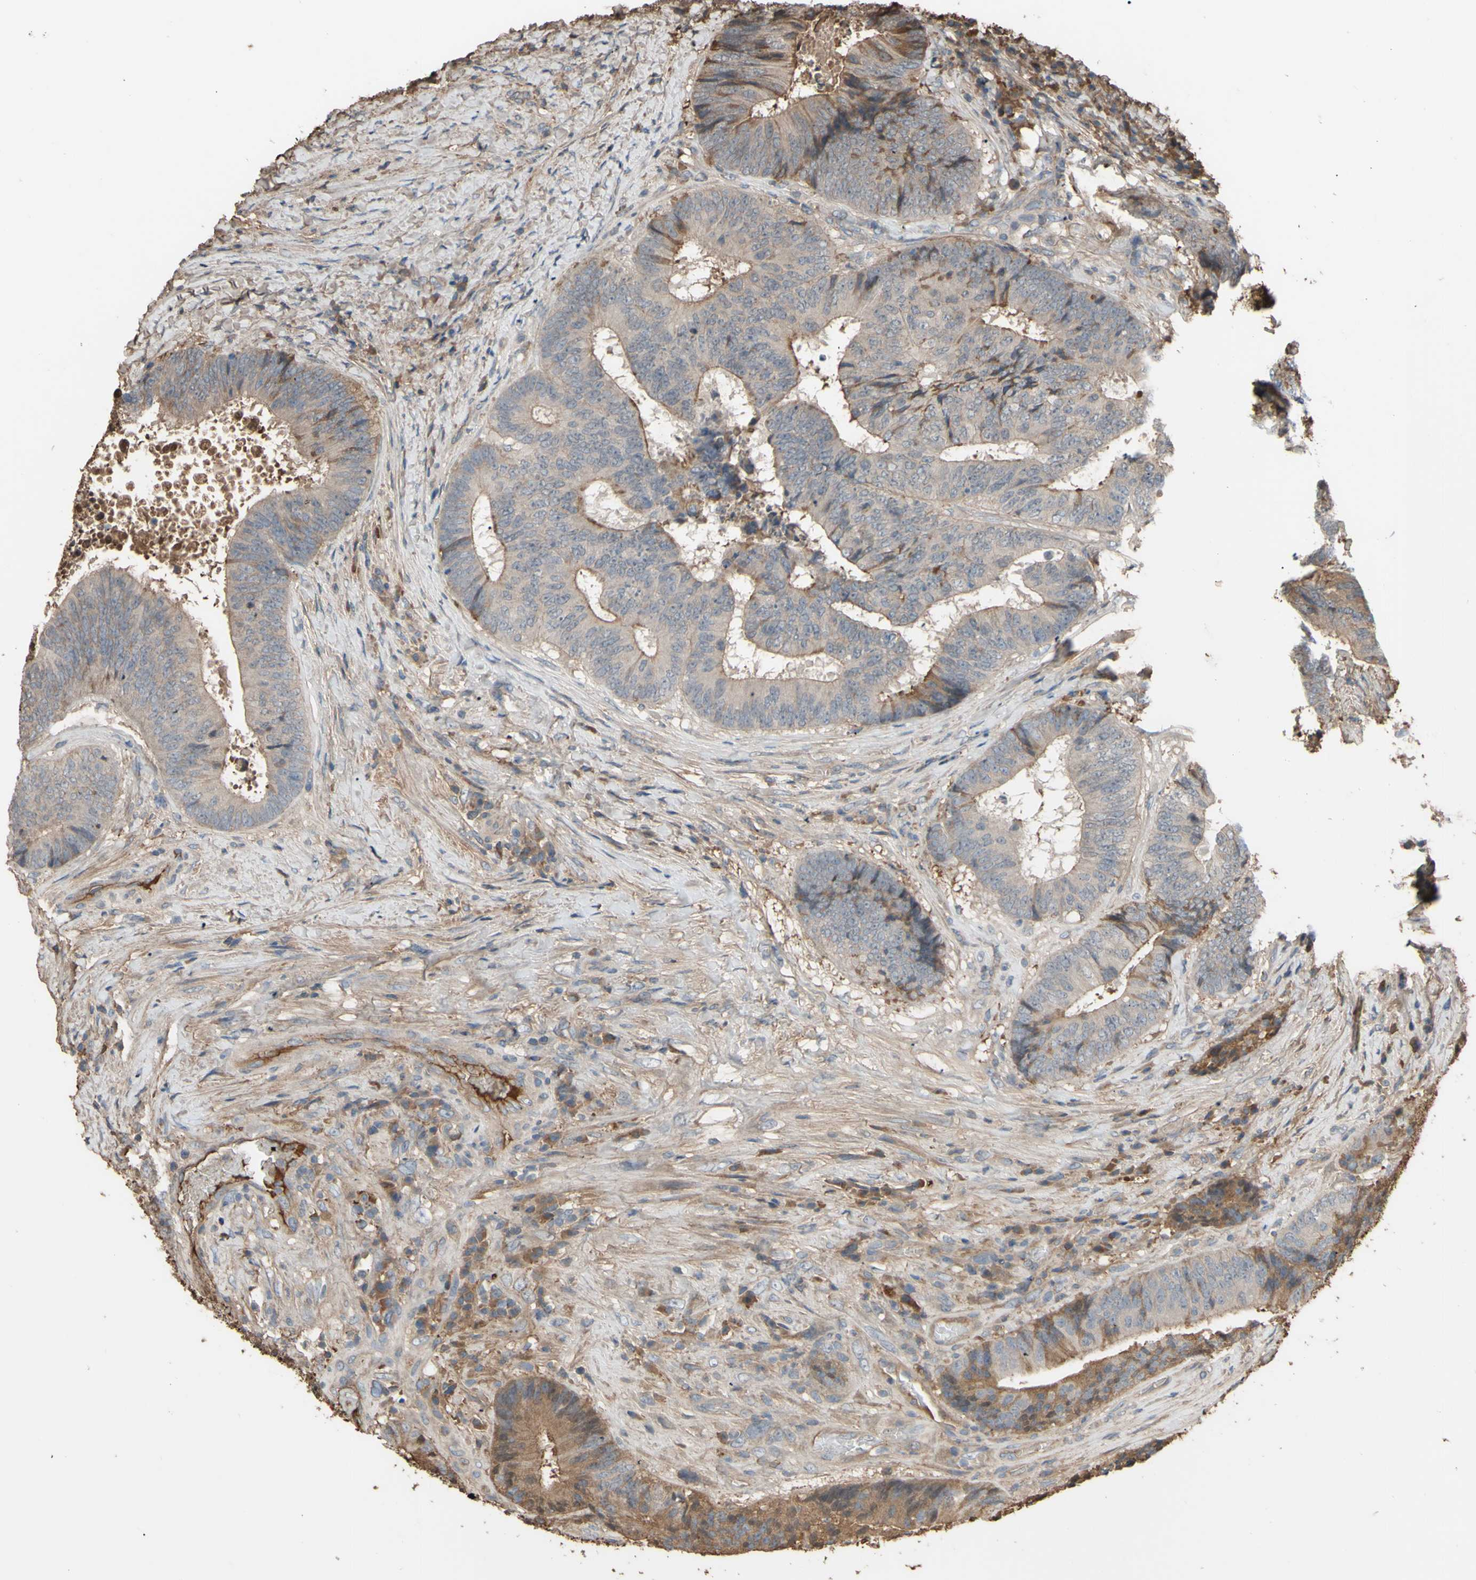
{"staining": {"intensity": "moderate", "quantity": "25%-75%", "location": "cytoplasmic/membranous"}, "tissue": "colorectal cancer", "cell_type": "Tumor cells", "image_type": "cancer", "snomed": [{"axis": "morphology", "description": "Adenocarcinoma, NOS"}, {"axis": "topography", "description": "Rectum"}], "caption": "Immunohistochemistry (IHC) image of neoplastic tissue: human colorectal adenocarcinoma stained using immunohistochemistry reveals medium levels of moderate protein expression localized specifically in the cytoplasmic/membranous of tumor cells, appearing as a cytoplasmic/membranous brown color.", "gene": "PTGDS", "patient": {"sex": "male", "age": 72}}